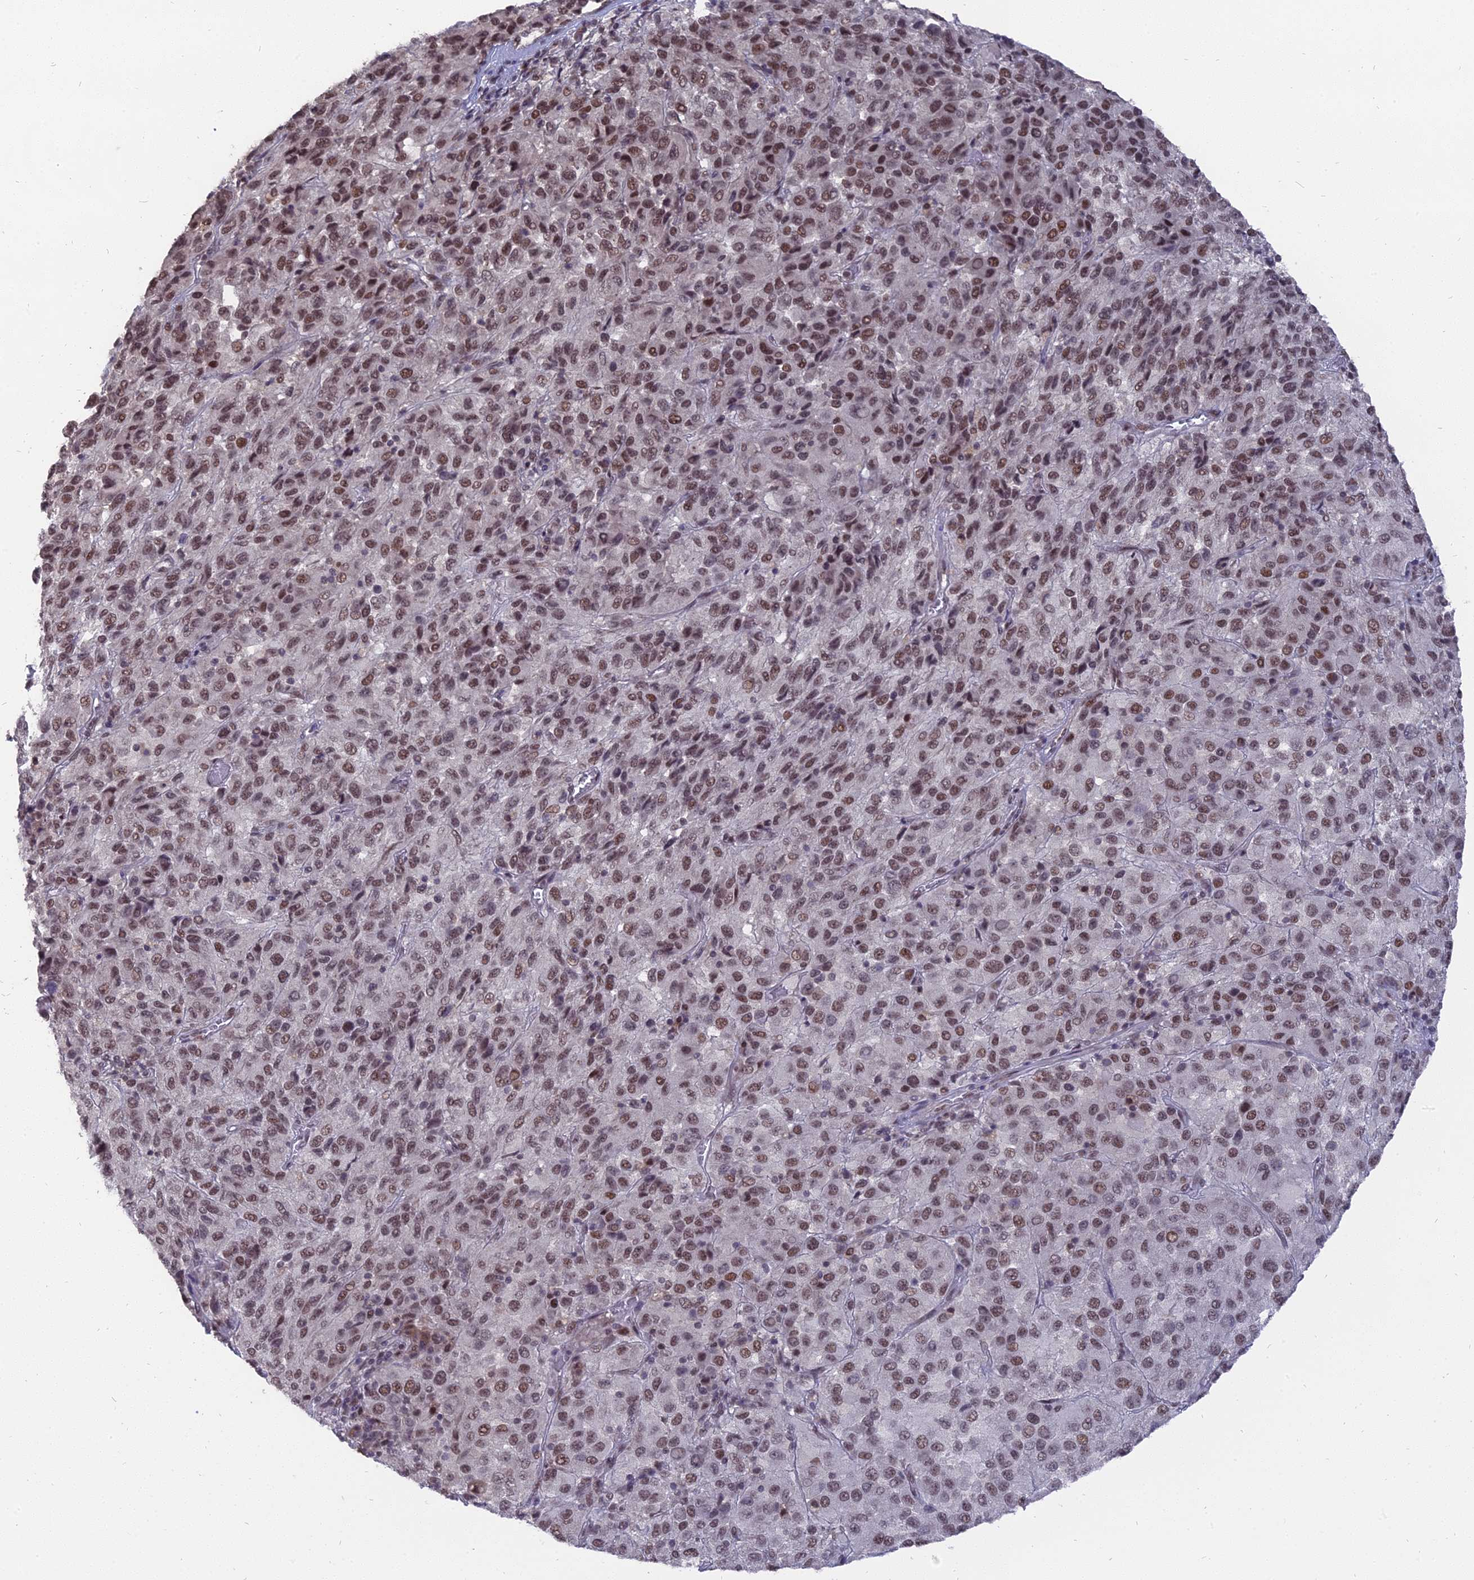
{"staining": {"intensity": "moderate", "quantity": ">75%", "location": "nuclear"}, "tissue": "melanoma", "cell_type": "Tumor cells", "image_type": "cancer", "snomed": [{"axis": "morphology", "description": "Malignant melanoma, Metastatic site"}, {"axis": "topography", "description": "Lung"}], "caption": "Immunohistochemical staining of human melanoma shows moderate nuclear protein positivity in about >75% of tumor cells.", "gene": "NR1H3", "patient": {"sex": "male", "age": 64}}